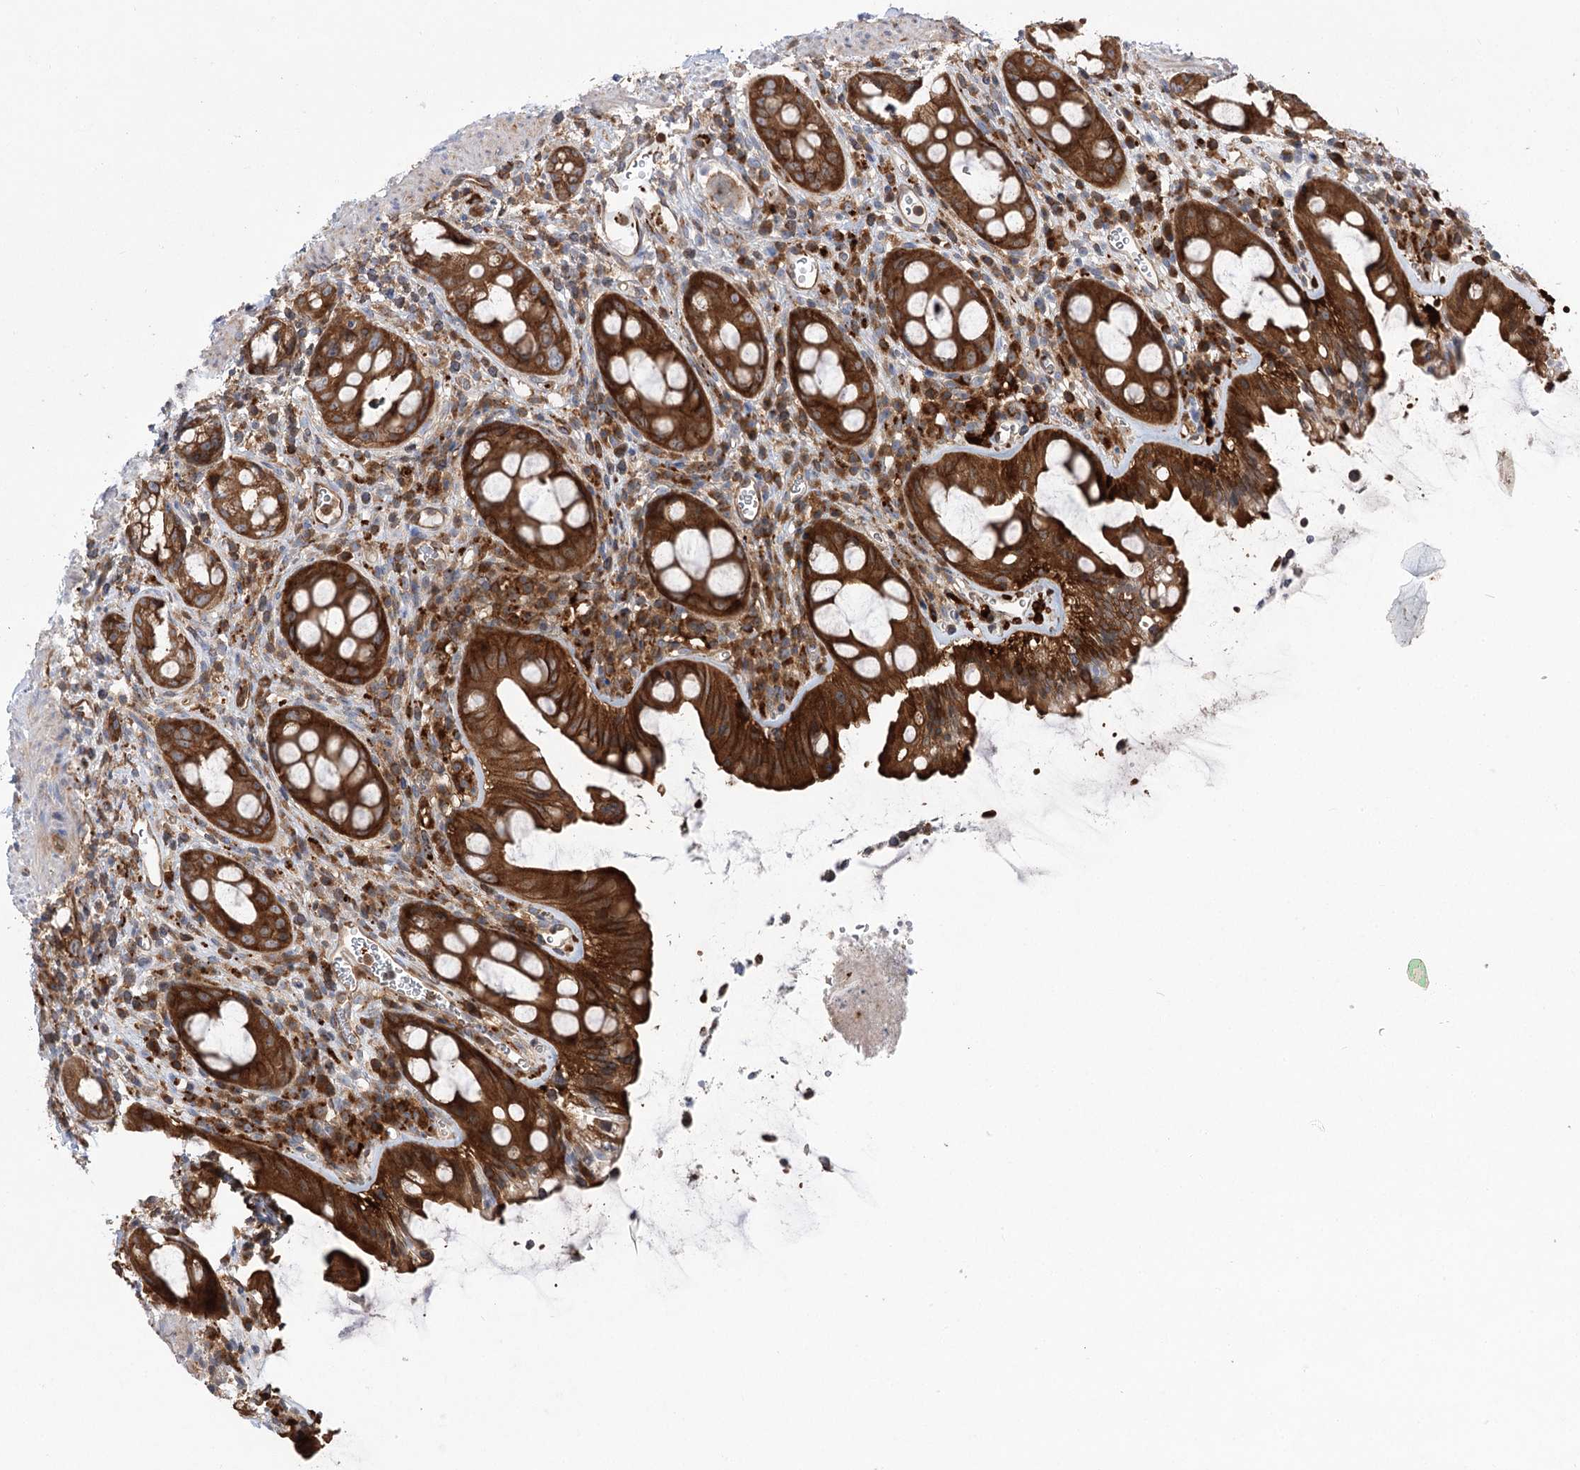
{"staining": {"intensity": "strong", "quantity": ">75%", "location": "cytoplasmic/membranous"}, "tissue": "rectum", "cell_type": "Glandular cells", "image_type": "normal", "snomed": [{"axis": "morphology", "description": "Normal tissue, NOS"}, {"axis": "topography", "description": "Rectum"}], "caption": "A brown stain shows strong cytoplasmic/membranous staining of a protein in glandular cells of normal human rectum. (Brightfield microscopy of DAB IHC at high magnification).", "gene": "VPS37B", "patient": {"sex": "female", "age": 57}}